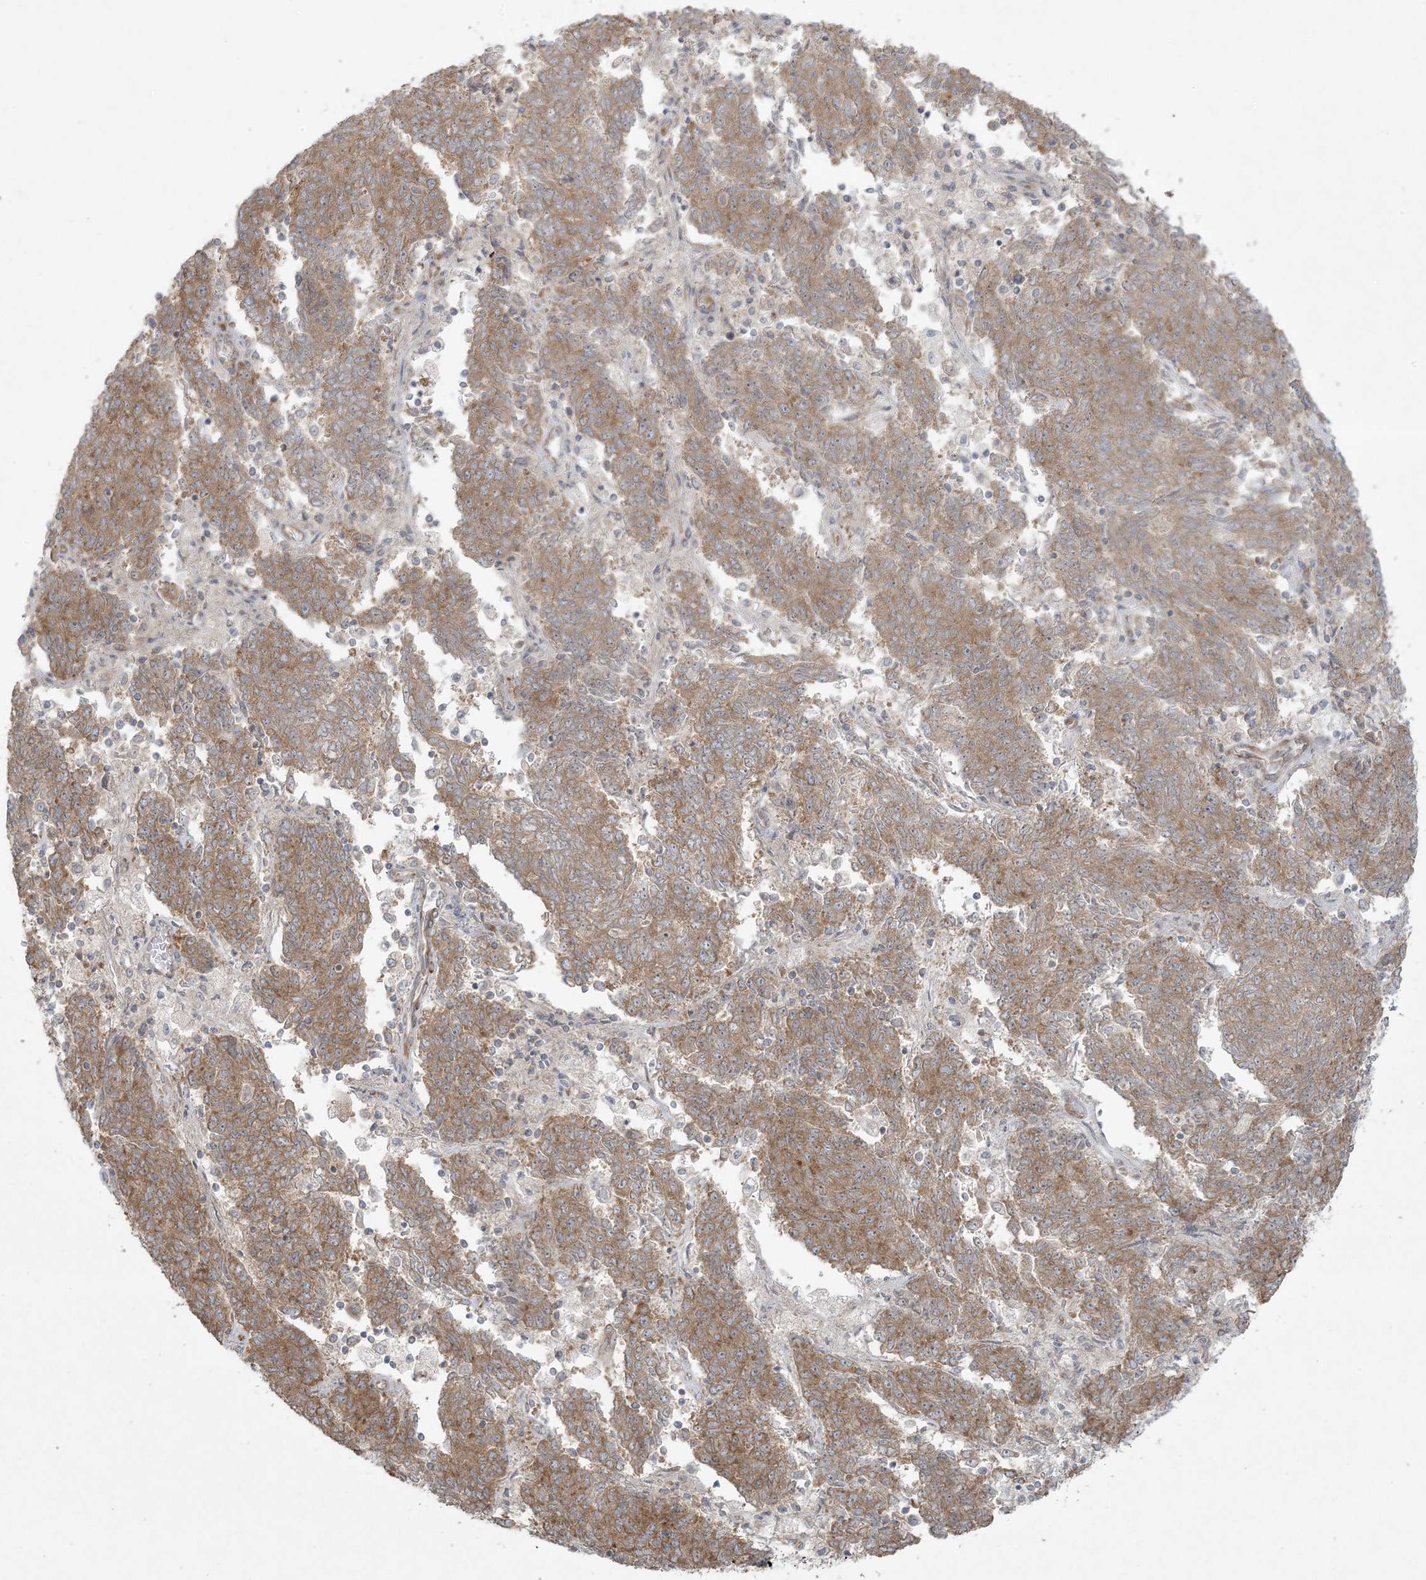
{"staining": {"intensity": "moderate", "quantity": ">75%", "location": "cytoplasmic/membranous"}, "tissue": "endometrial cancer", "cell_type": "Tumor cells", "image_type": "cancer", "snomed": [{"axis": "morphology", "description": "Adenocarcinoma, NOS"}, {"axis": "topography", "description": "Endometrium"}], "caption": "A high-resolution photomicrograph shows immunohistochemistry staining of endometrial cancer, which demonstrates moderate cytoplasmic/membranous expression in about >75% of tumor cells.", "gene": "ZNF263", "patient": {"sex": "female", "age": 80}}